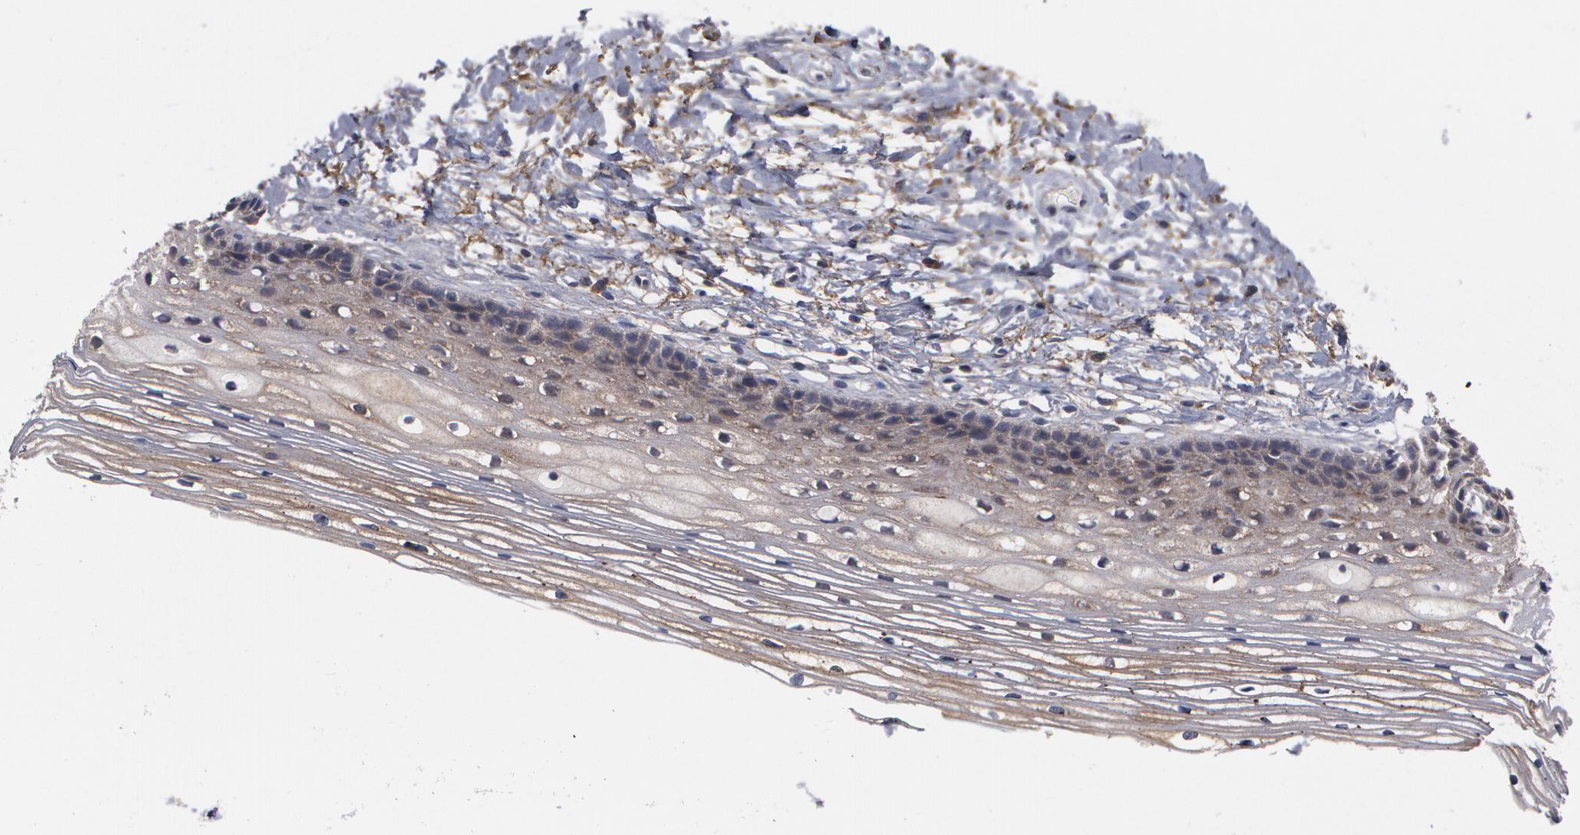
{"staining": {"intensity": "weak", "quantity": ">75%", "location": "cytoplasmic/membranous"}, "tissue": "cervix", "cell_type": "Glandular cells", "image_type": "normal", "snomed": [{"axis": "morphology", "description": "Normal tissue, NOS"}, {"axis": "topography", "description": "Cervix"}], "caption": "IHC micrograph of unremarkable cervix: human cervix stained using immunohistochemistry reveals low levels of weak protein expression localized specifically in the cytoplasmic/membranous of glandular cells, appearing as a cytoplasmic/membranous brown color.", "gene": "BMP6", "patient": {"sex": "female", "age": 77}}